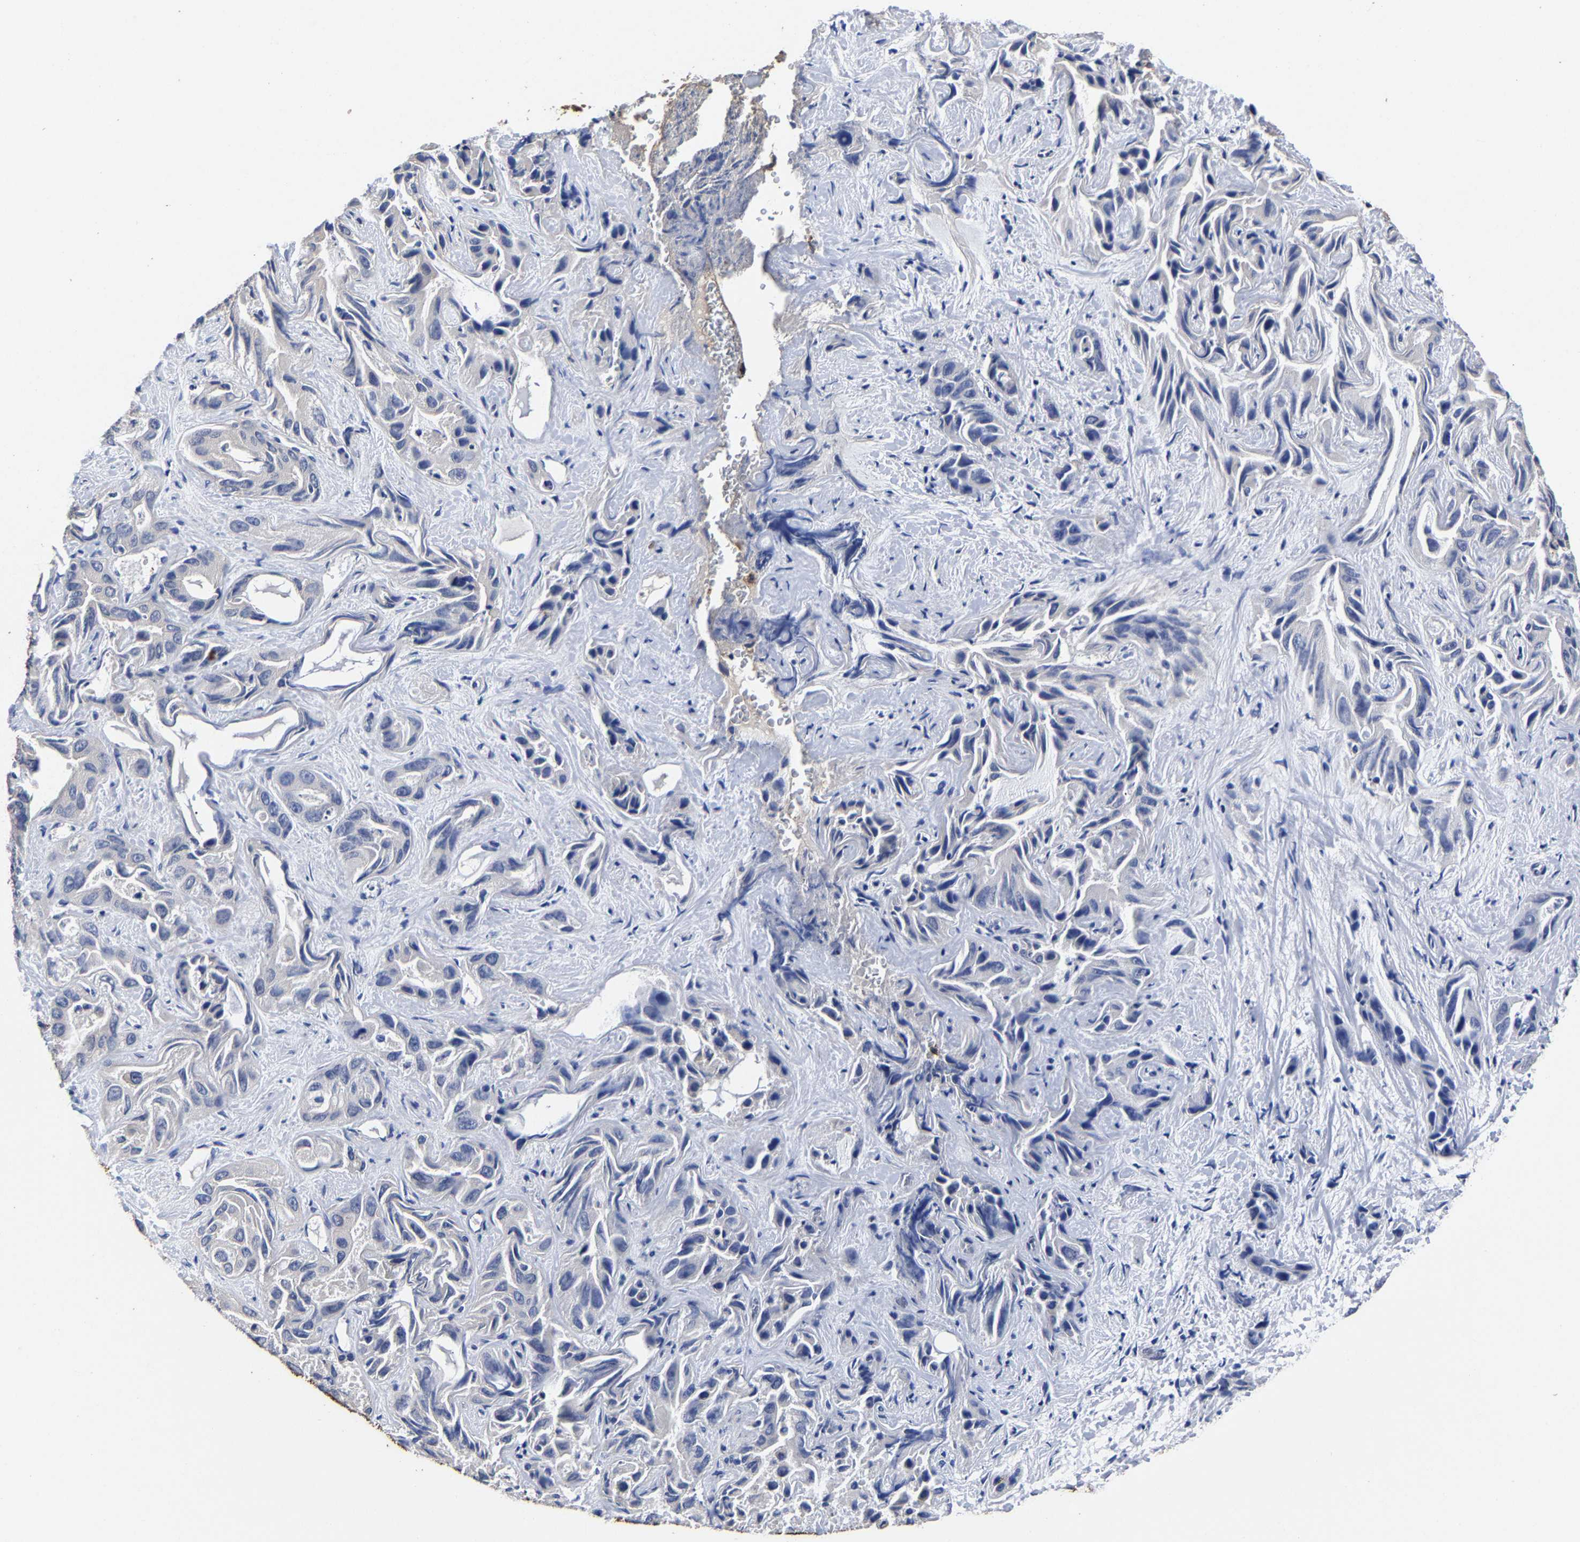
{"staining": {"intensity": "weak", "quantity": "<25%", "location": "cytoplasmic/membranous"}, "tissue": "liver cancer", "cell_type": "Tumor cells", "image_type": "cancer", "snomed": [{"axis": "morphology", "description": "Cholangiocarcinoma"}, {"axis": "topography", "description": "Liver"}], "caption": "DAB immunohistochemical staining of liver cancer (cholangiocarcinoma) displays no significant staining in tumor cells.", "gene": "ITCH", "patient": {"sex": "female", "age": 52}}